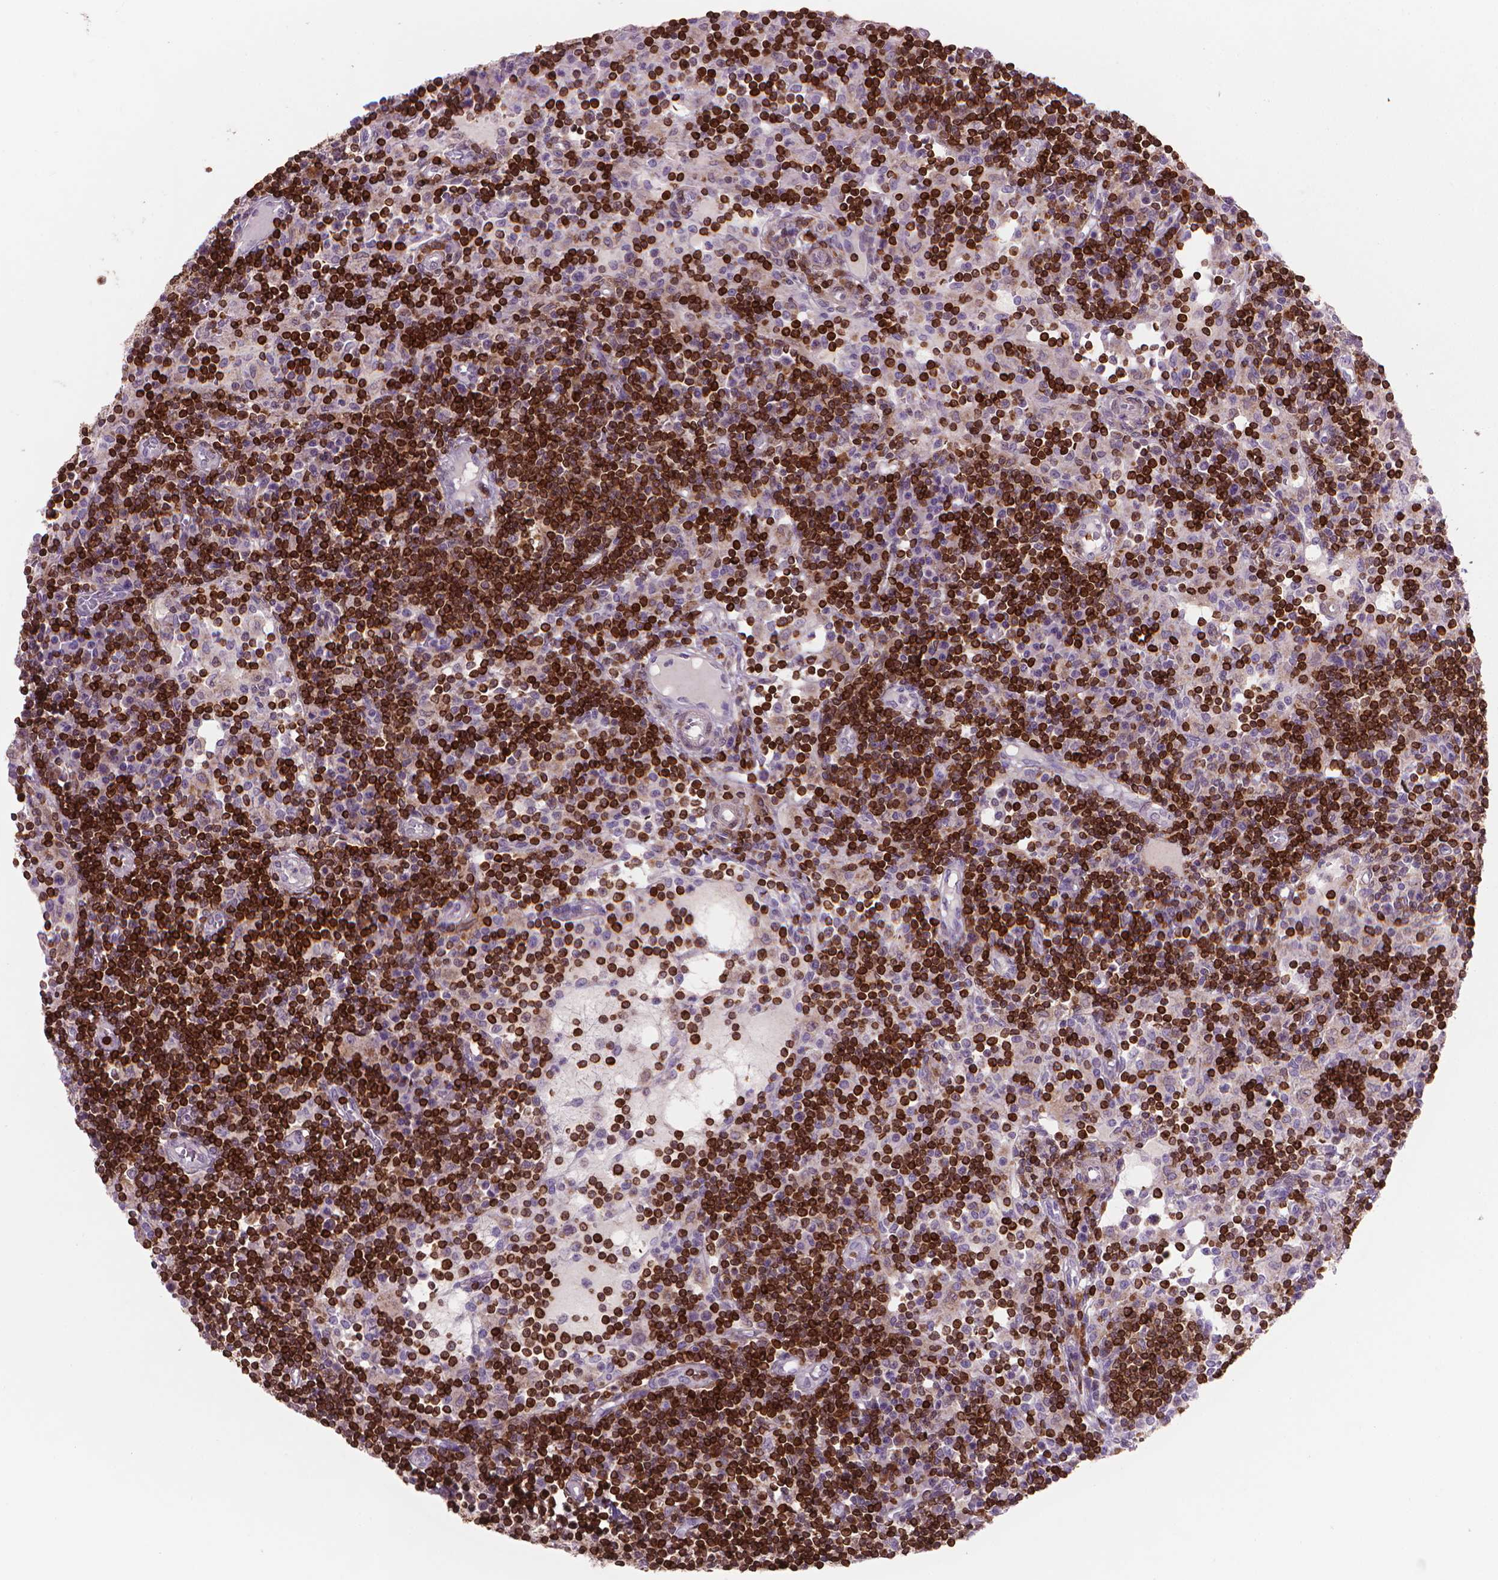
{"staining": {"intensity": "strong", "quantity": "<25%", "location": "cytoplasmic/membranous"}, "tissue": "lymph node", "cell_type": "Germinal center cells", "image_type": "normal", "snomed": [{"axis": "morphology", "description": "Normal tissue, NOS"}, {"axis": "topography", "description": "Lymph node"}], "caption": "Benign lymph node exhibits strong cytoplasmic/membranous positivity in about <25% of germinal center cells The protein is stained brown, and the nuclei are stained in blue (DAB (3,3'-diaminobenzidine) IHC with brightfield microscopy, high magnification)..", "gene": "BCL2", "patient": {"sex": "female", "age": 72}}